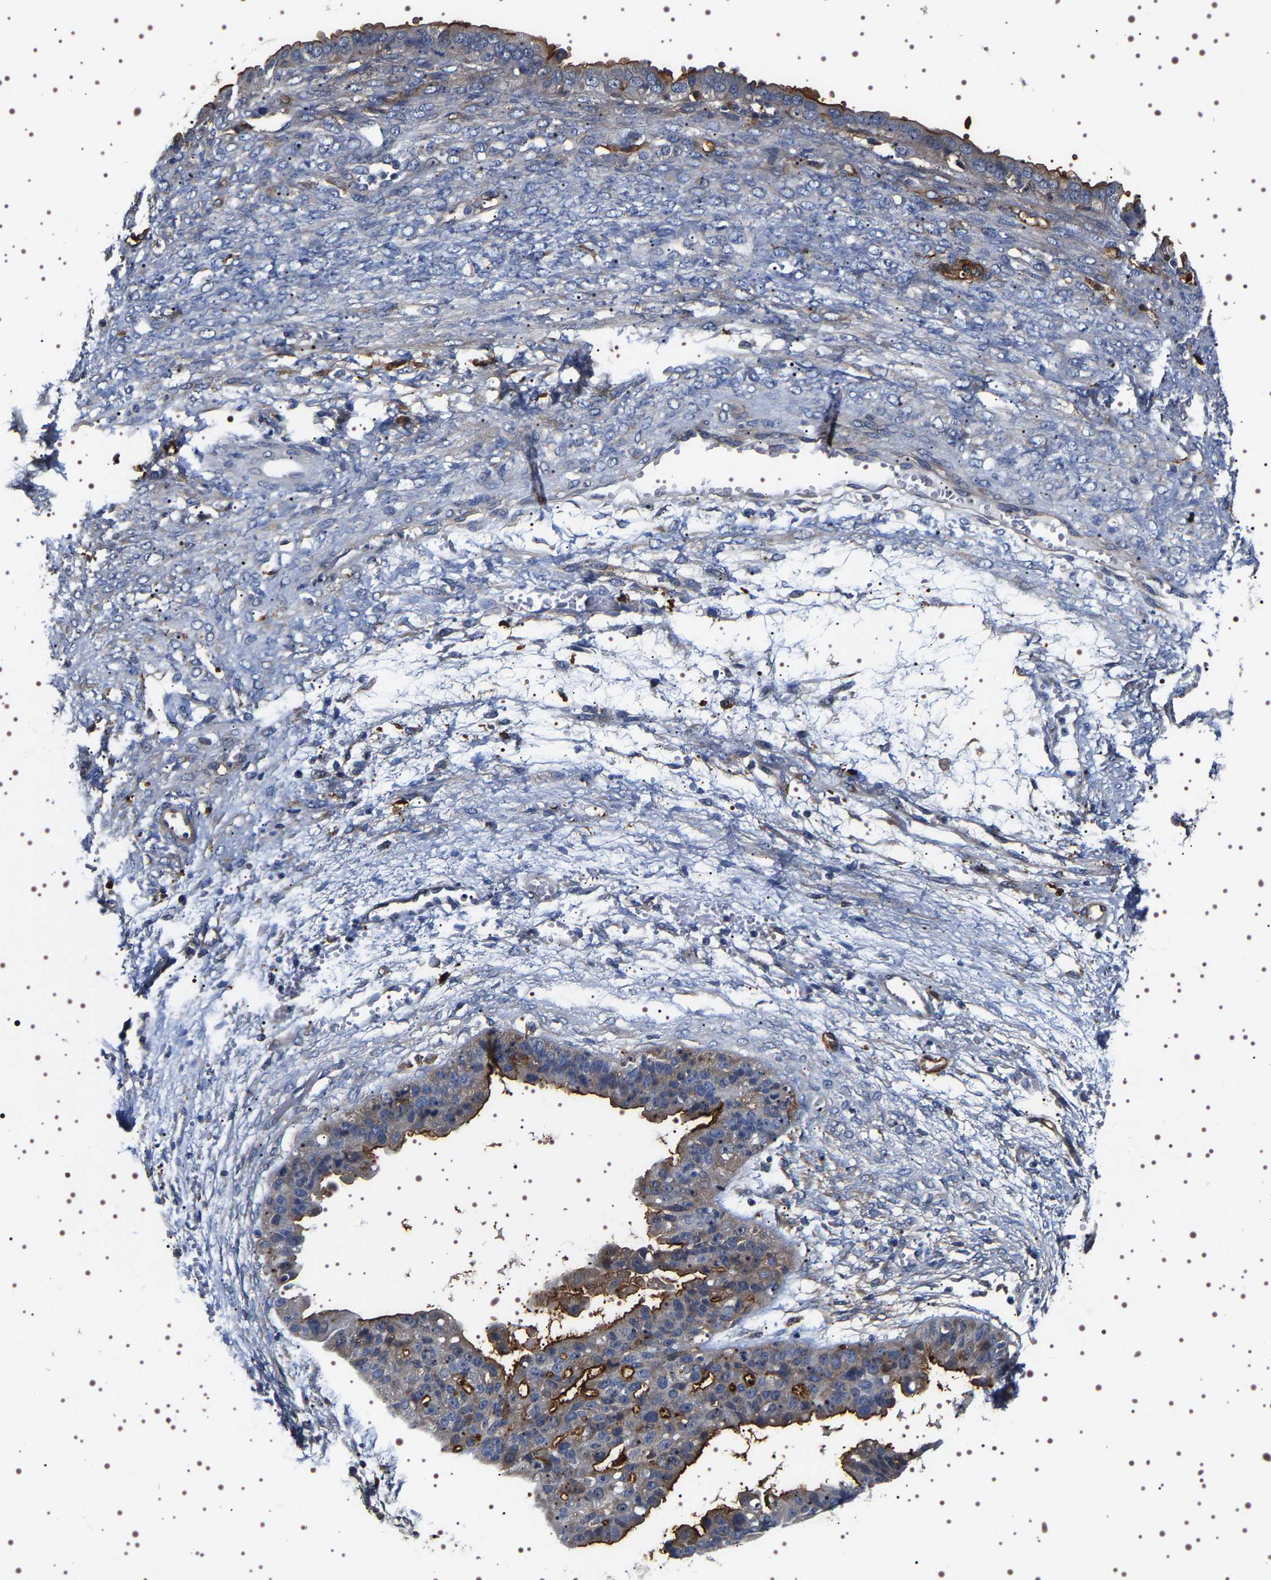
{"staining": {"intensity": "moderate", "quantity": ">75%", "location": "cytoplasmic/membranous"}, "tissue": "ovarian cancer", "cell_type": "Tumor cells", "image_type": "cancer", "snomed": [{"axis": "morphology", "description": "Cystadenocarcinoma, serous, NOS"}, {"axis": "topography", "description": "Ovary"}], "caption": "Immunohistochemistry micrograph of ovarian cancer (serous cystadenocarcinoma) stained for a protein (brown), which displays medium levels of moderate cytoplasmic/membranous staining in about >75% of tumor cells.", "gene": "ALPL", "patient": {"sex": "female", "age": 58}}